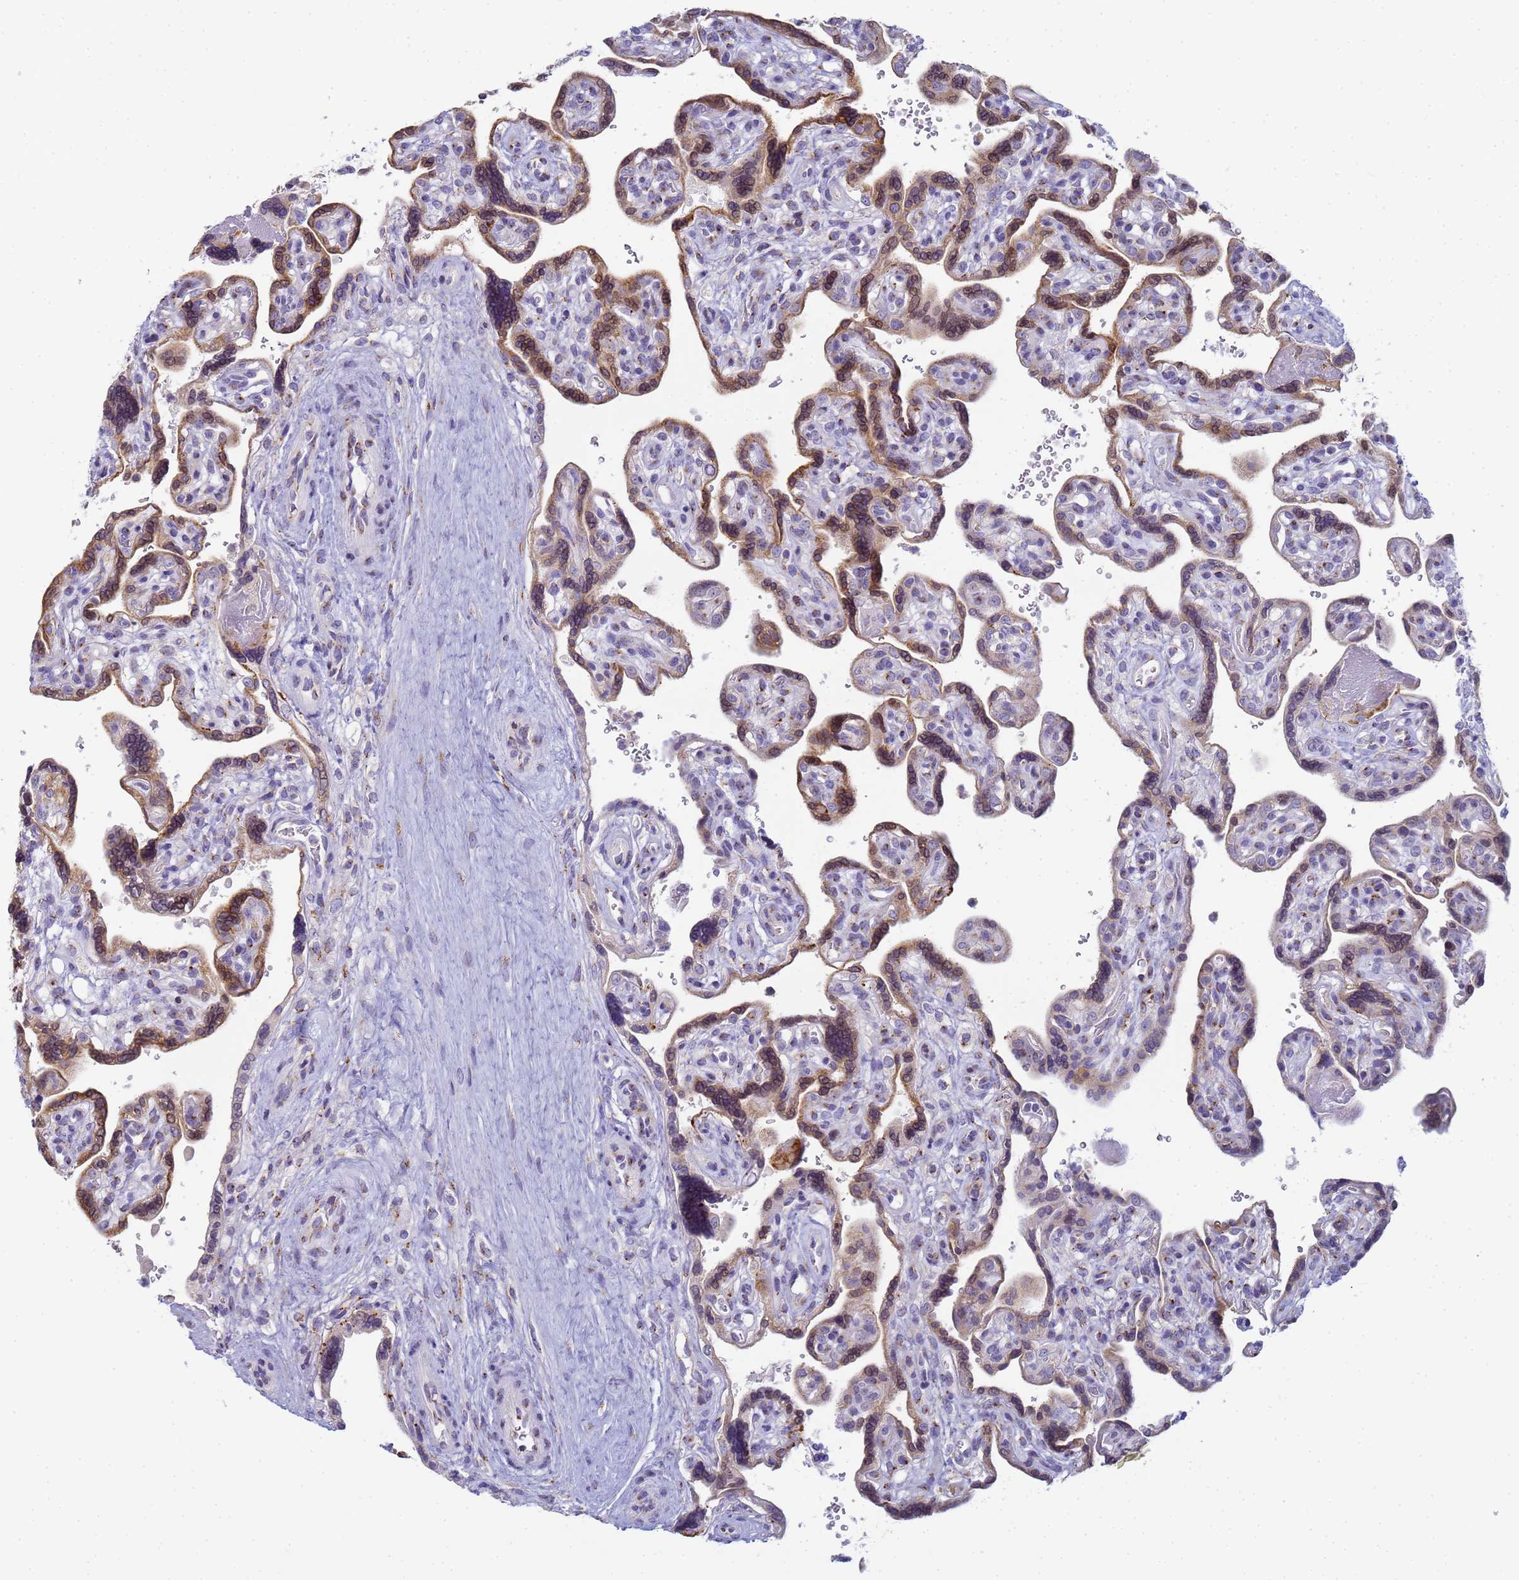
{"staining": {"intensity": "moderate", "quantity": "25%-75%", "location": "cytoplasmic/membranous,nuclear"}, "tissue": "placenta", "cell_type": "Trophoblastic cells", "image_type": "normal", "snomed": [{"axis": "morphology", "description": "Normal tissue, NOS"}, {"axis": "topography", "description": "Placenta"}], "caption": "The histopathology image demonstrates staining of unremarkable placenta, revealing moderate cytoplasmic/membranous,nuclear protein positivity (brown color) within trophoblastic cells.", "gene": "CR1", "patient": {"sex": "female", "age": 39}}